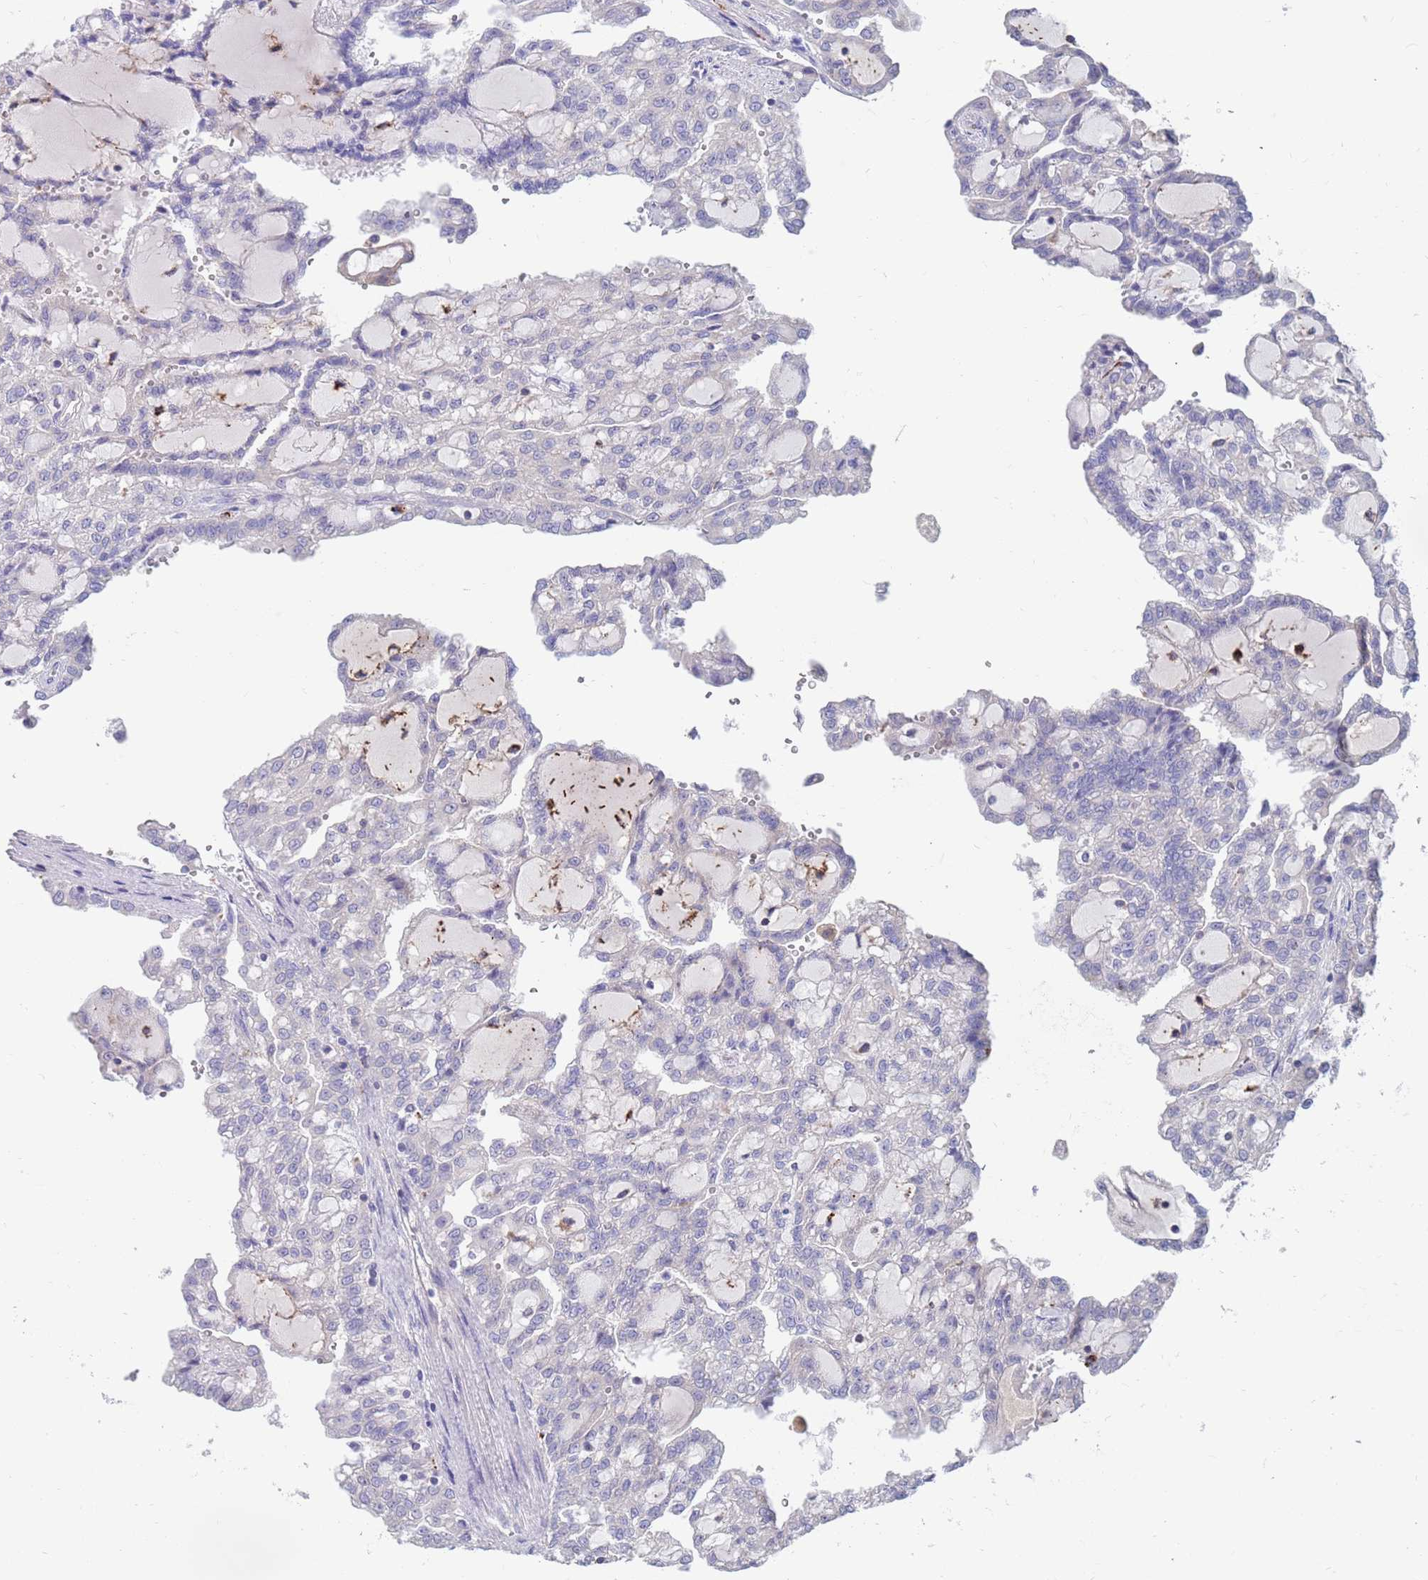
{"staining": {"intensity": "negative", "quantity": "none", "location": "none"}, "tissue": "renal cancer", "cell_type": "Tumor cells", "image_type": "cancer", "snomed": [{"axis": "morphology", "description": "Adenocarcinoma, NOS"}, {"axis": "topography", "description": "Kidney"}], "caption": "IHC of renal cancer (adenocarcinoma) demonstrates no staining in tumor cells.", "gene": "KLHL29", "patient": {"sex": "male", "age": 63}}